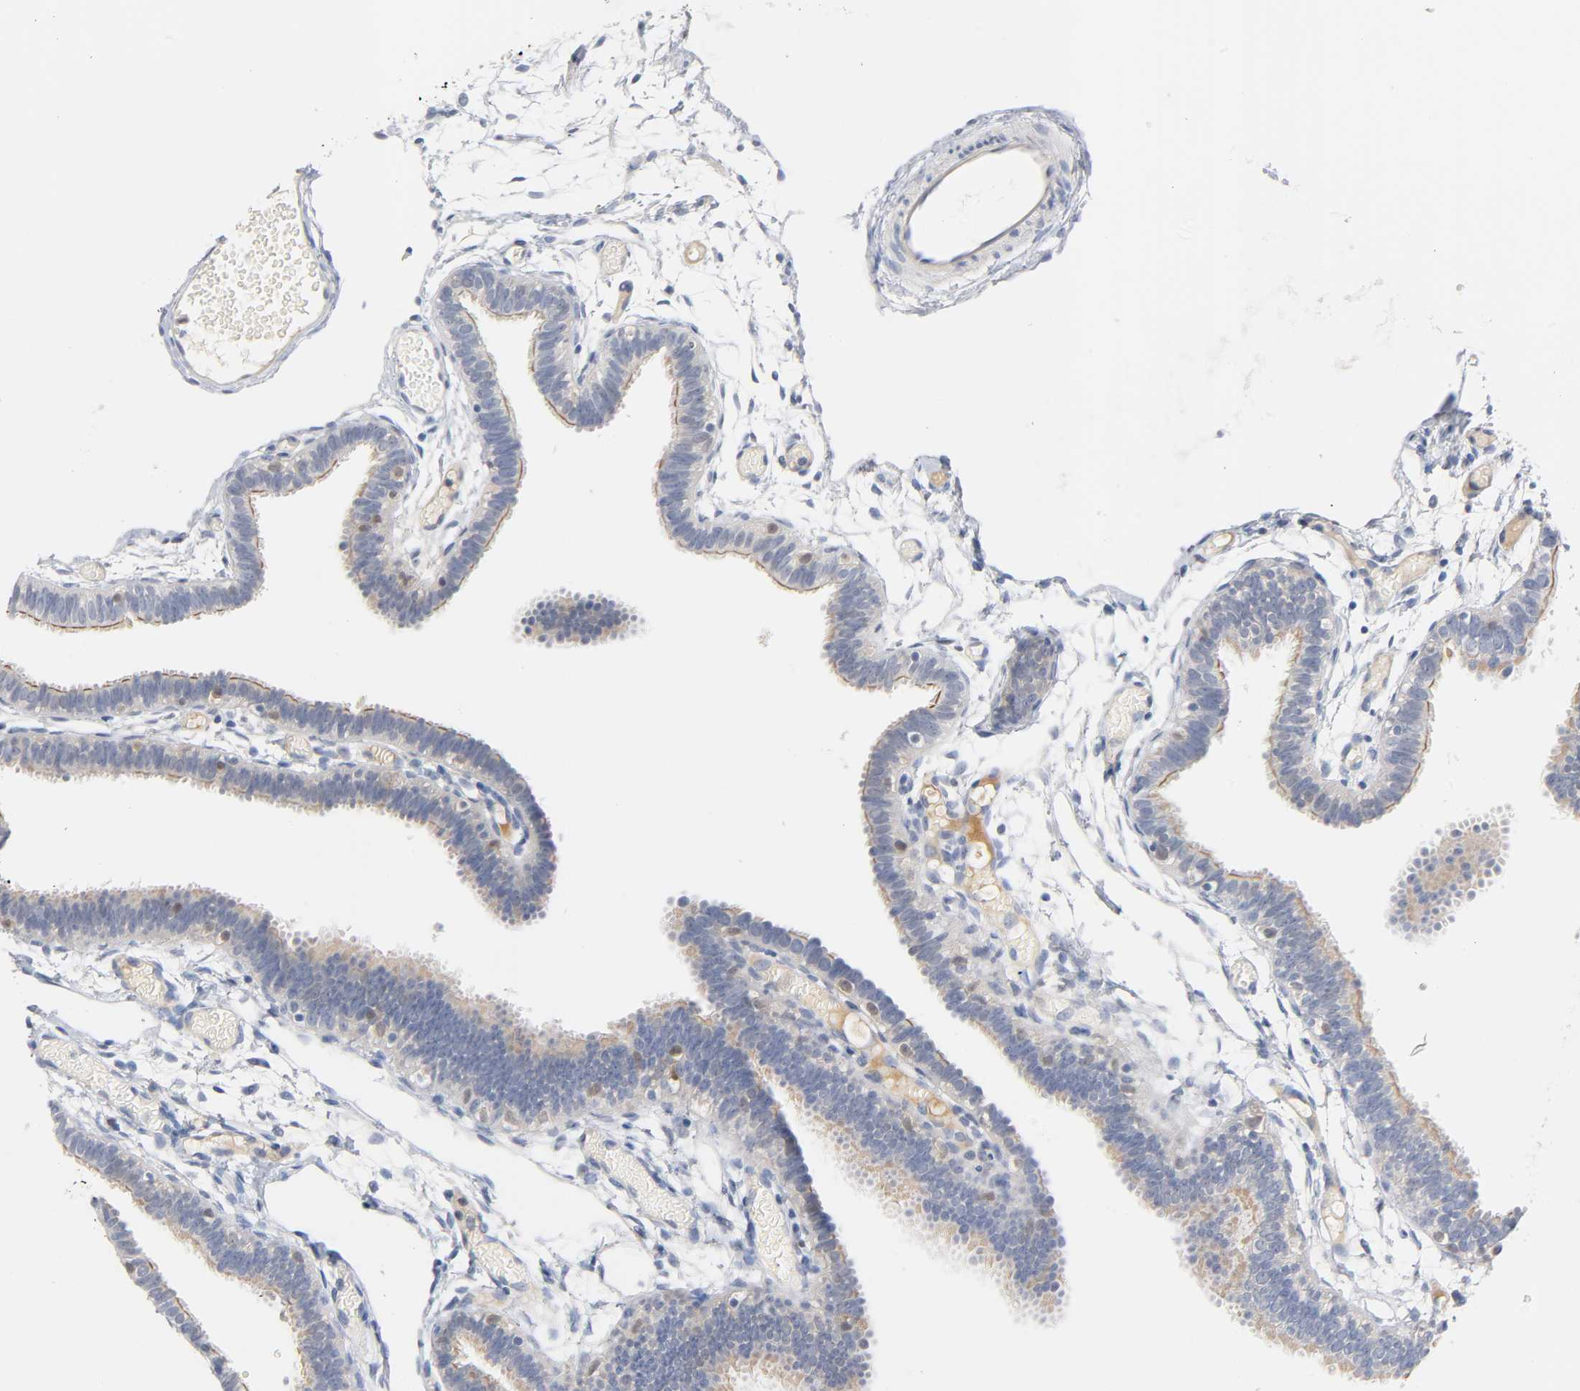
{"staining": {"intensity": "moderate", "quantity": "25%-75%", "location": "cytoplasmic/membranous"}, "tissue": "fallopian tube", "cell_type": "Glandular cells", "image_type": "normal", "snomed": [{"axis": "morphology", "description": "Normal tissue, NOS"}, {"axis": "topography", "description": "Fallopian tube"}], "caption": "An IHC photomicrograph of benign tissue is shown. Protein staining in brown shows moderate cytoplasmic/membranous positivity in fallopian tube within glandular cells. Nuclei are stained in blue.", "gene": "IL18", "patient": {"sex": "female", "age": 29}}